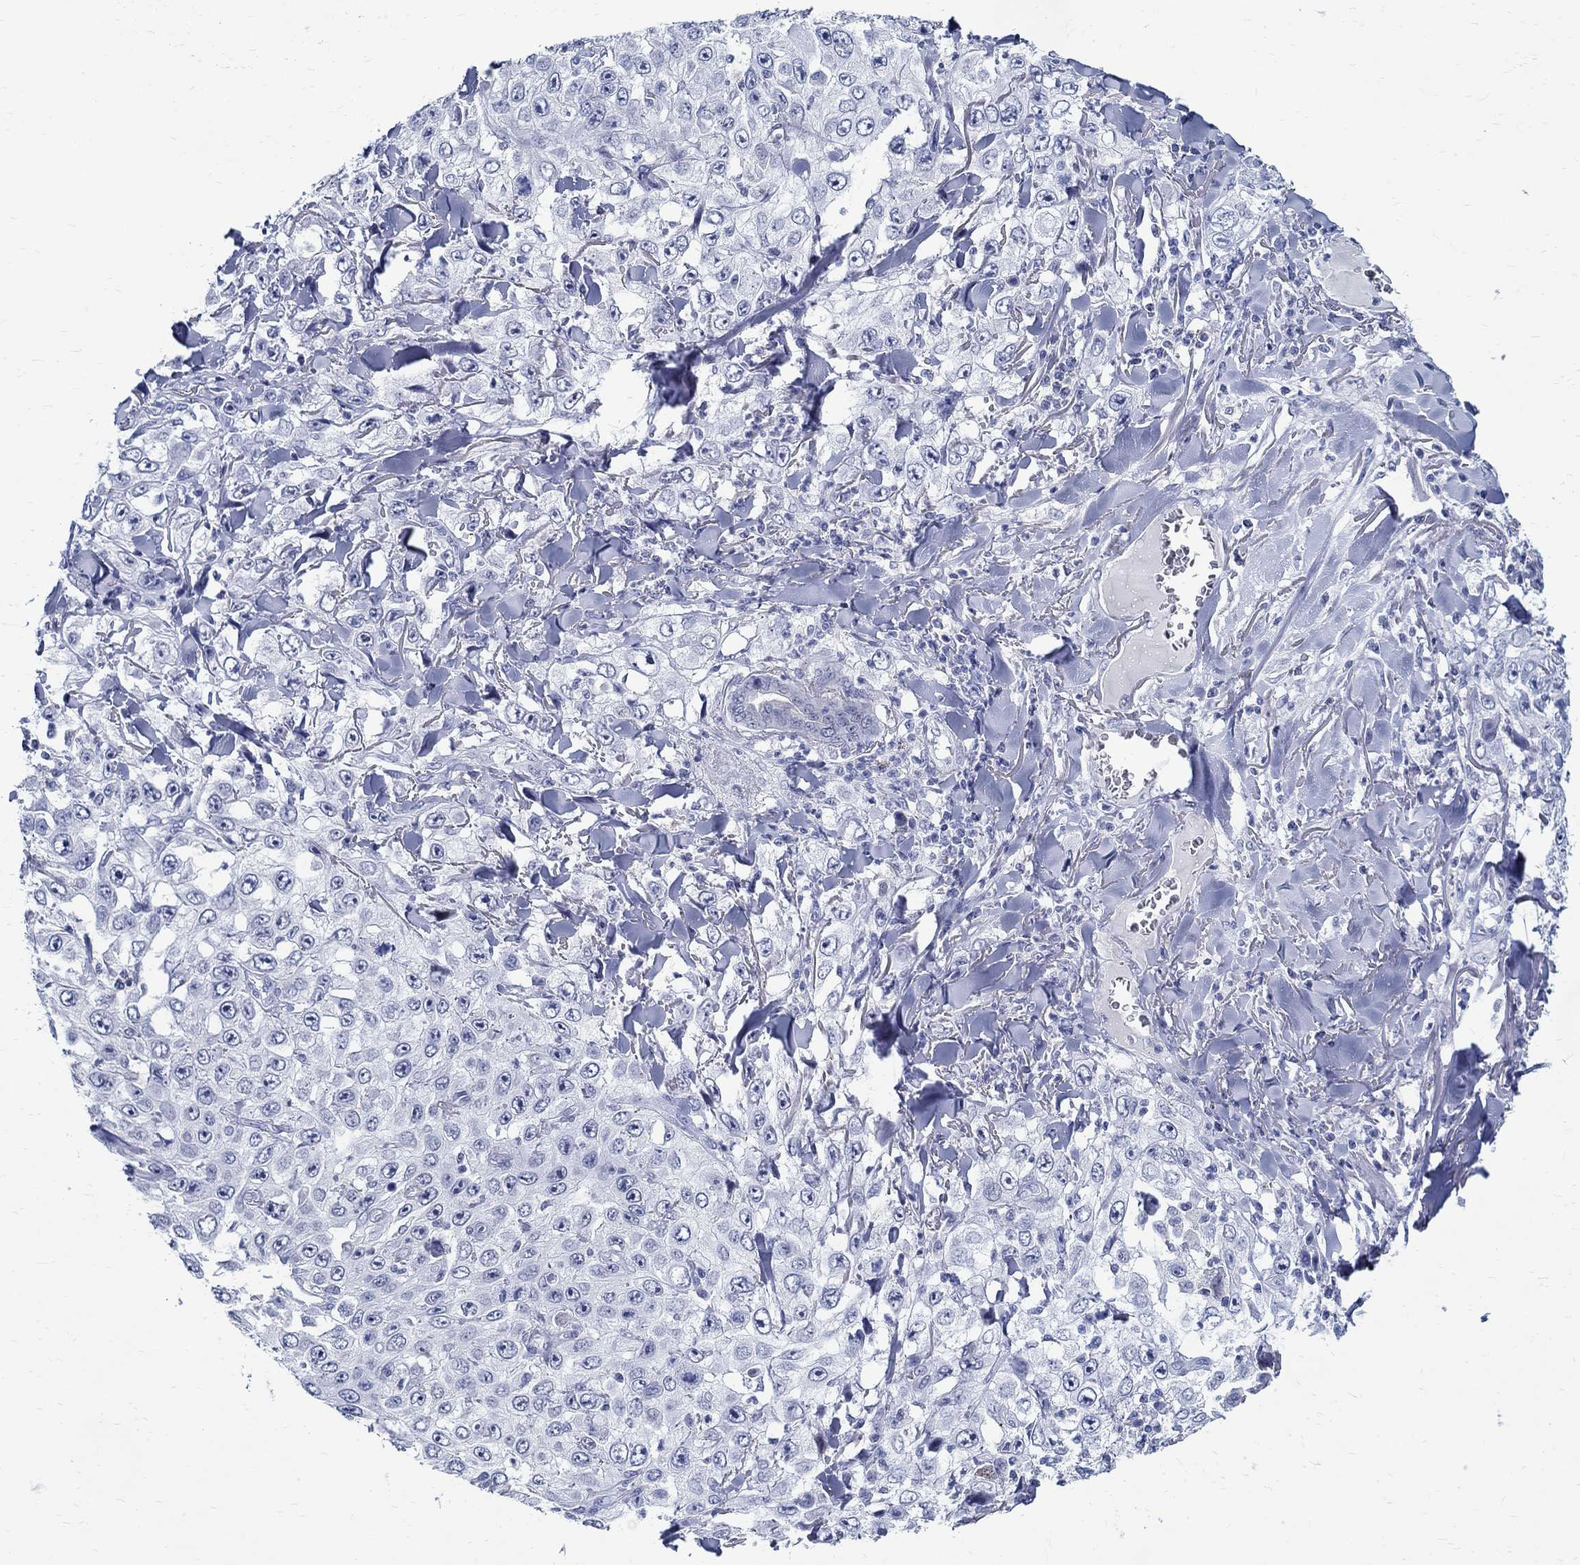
{"staining": {"intensity": "negative", "quantity": "none", "location": "none"}, "tissue": "skin cancer", "cell_type": "Tumor cells", "image_type": "cancer", "snomed": [{"axis": "morphology", "description": "Squamous cell carcinoma, NOS"}, {"axis": "topography", "description": "Skin"}], "caption": "High power microscopy histopathology image of an IHC micrograph of skin squamous cell carcinoma, revealing no significant positivity in tumor cells.", "gene": "BSPRY", "patient": {"sex": "male", "age": 82}}